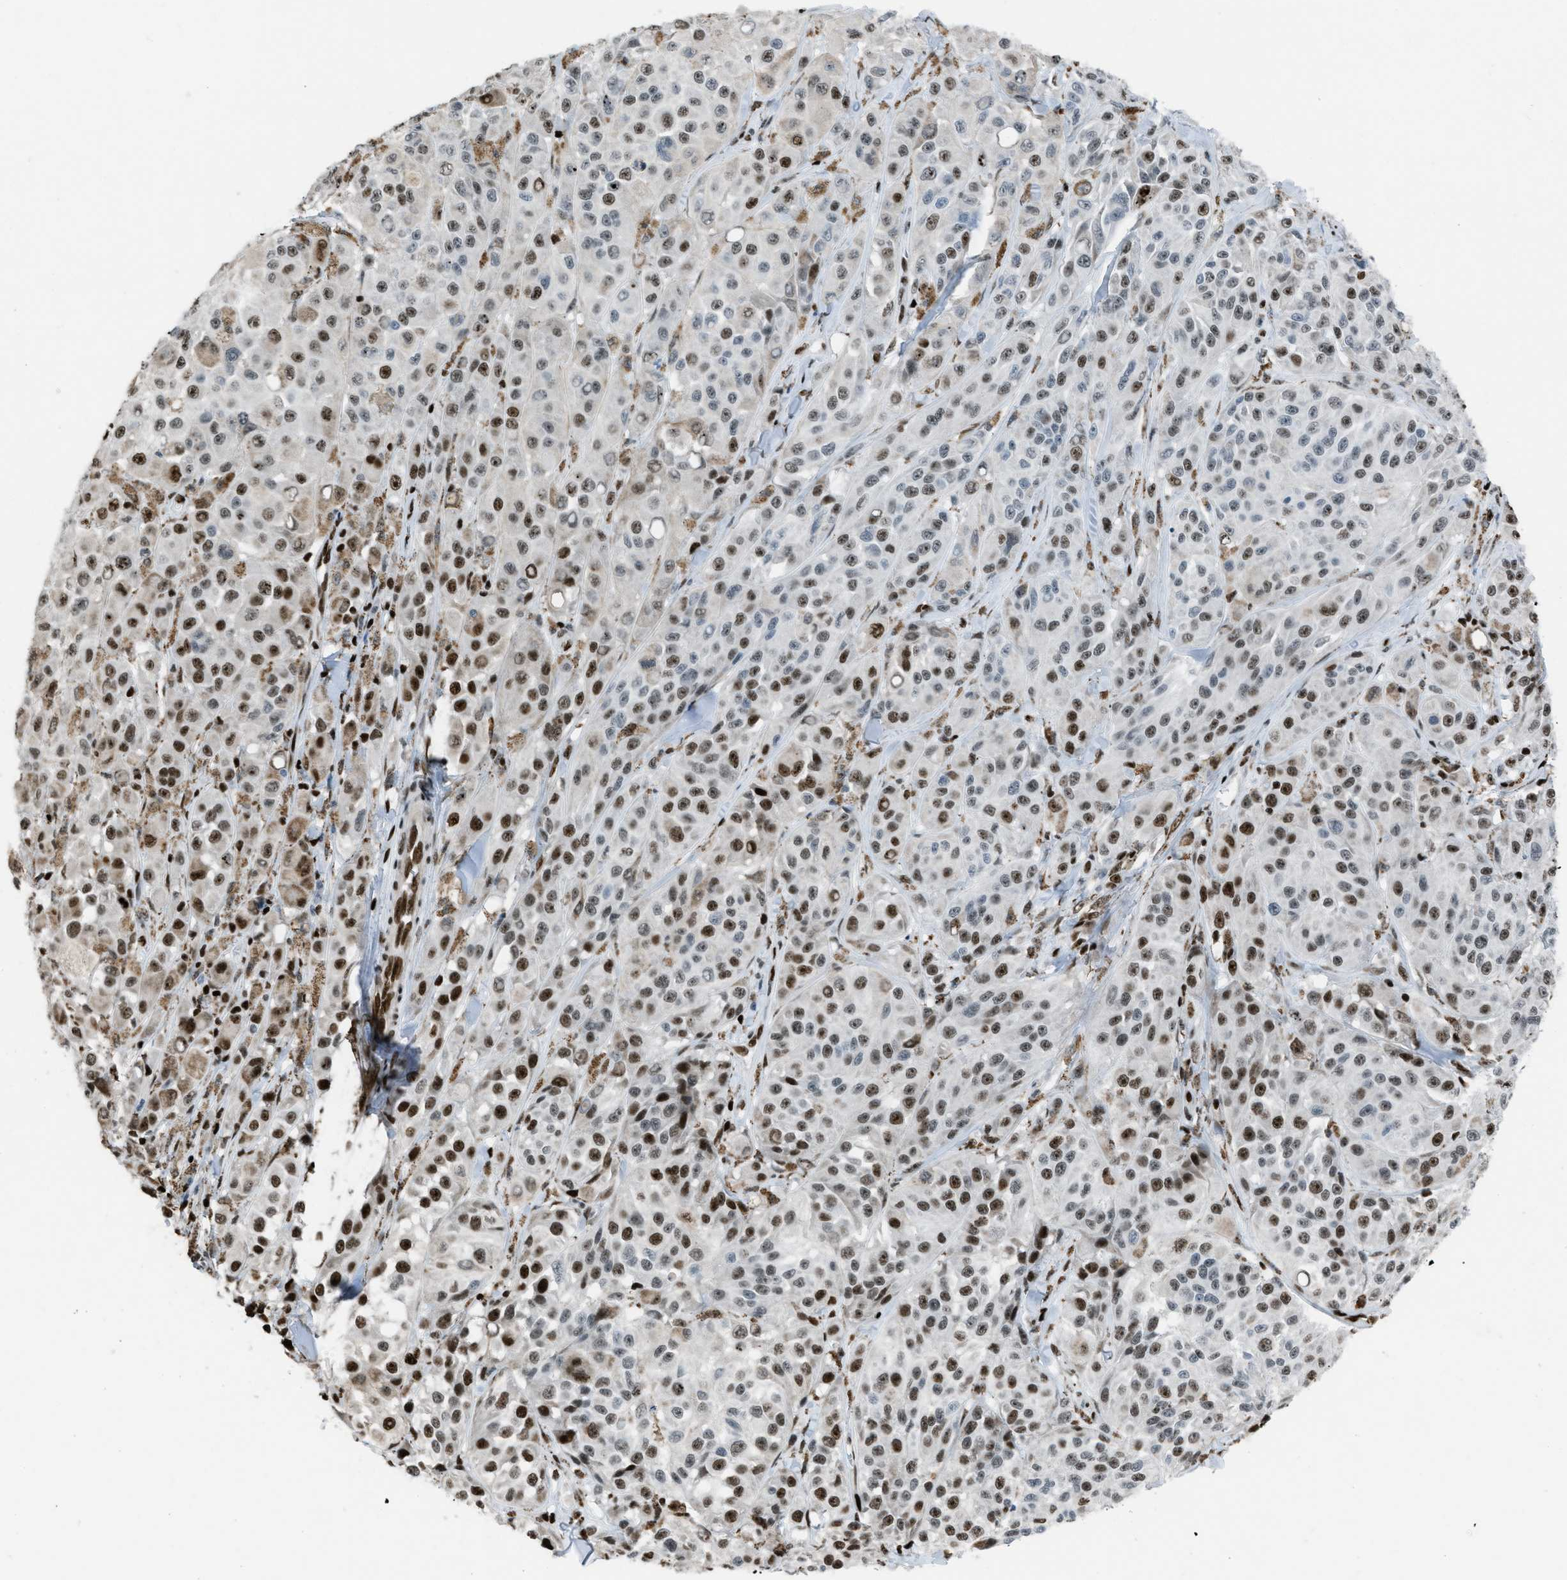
{"staining": {"intensity": "moderate", "quantity": ">75%", "location": "nuclear"}, "tissue": "melanoma", "cell_type": "Tumor cells", "image_type": "cancer", "snomed": [{"axis": "morphology", "description": "Malignant melanoma, NOS"}, {"axis": "topography", "description": "Skin"}], "caption": "IHC histopathology image of neoplastic tissue: melanoma stained using immunohistochemistry (IHC) reveals medium levels of moderate protein expression localized specifically in the nuclear of tumor cells, appearing as a nuclear brown color.", "gene": "SLFN5", "patient": {"sex": "male", "age": 84}}